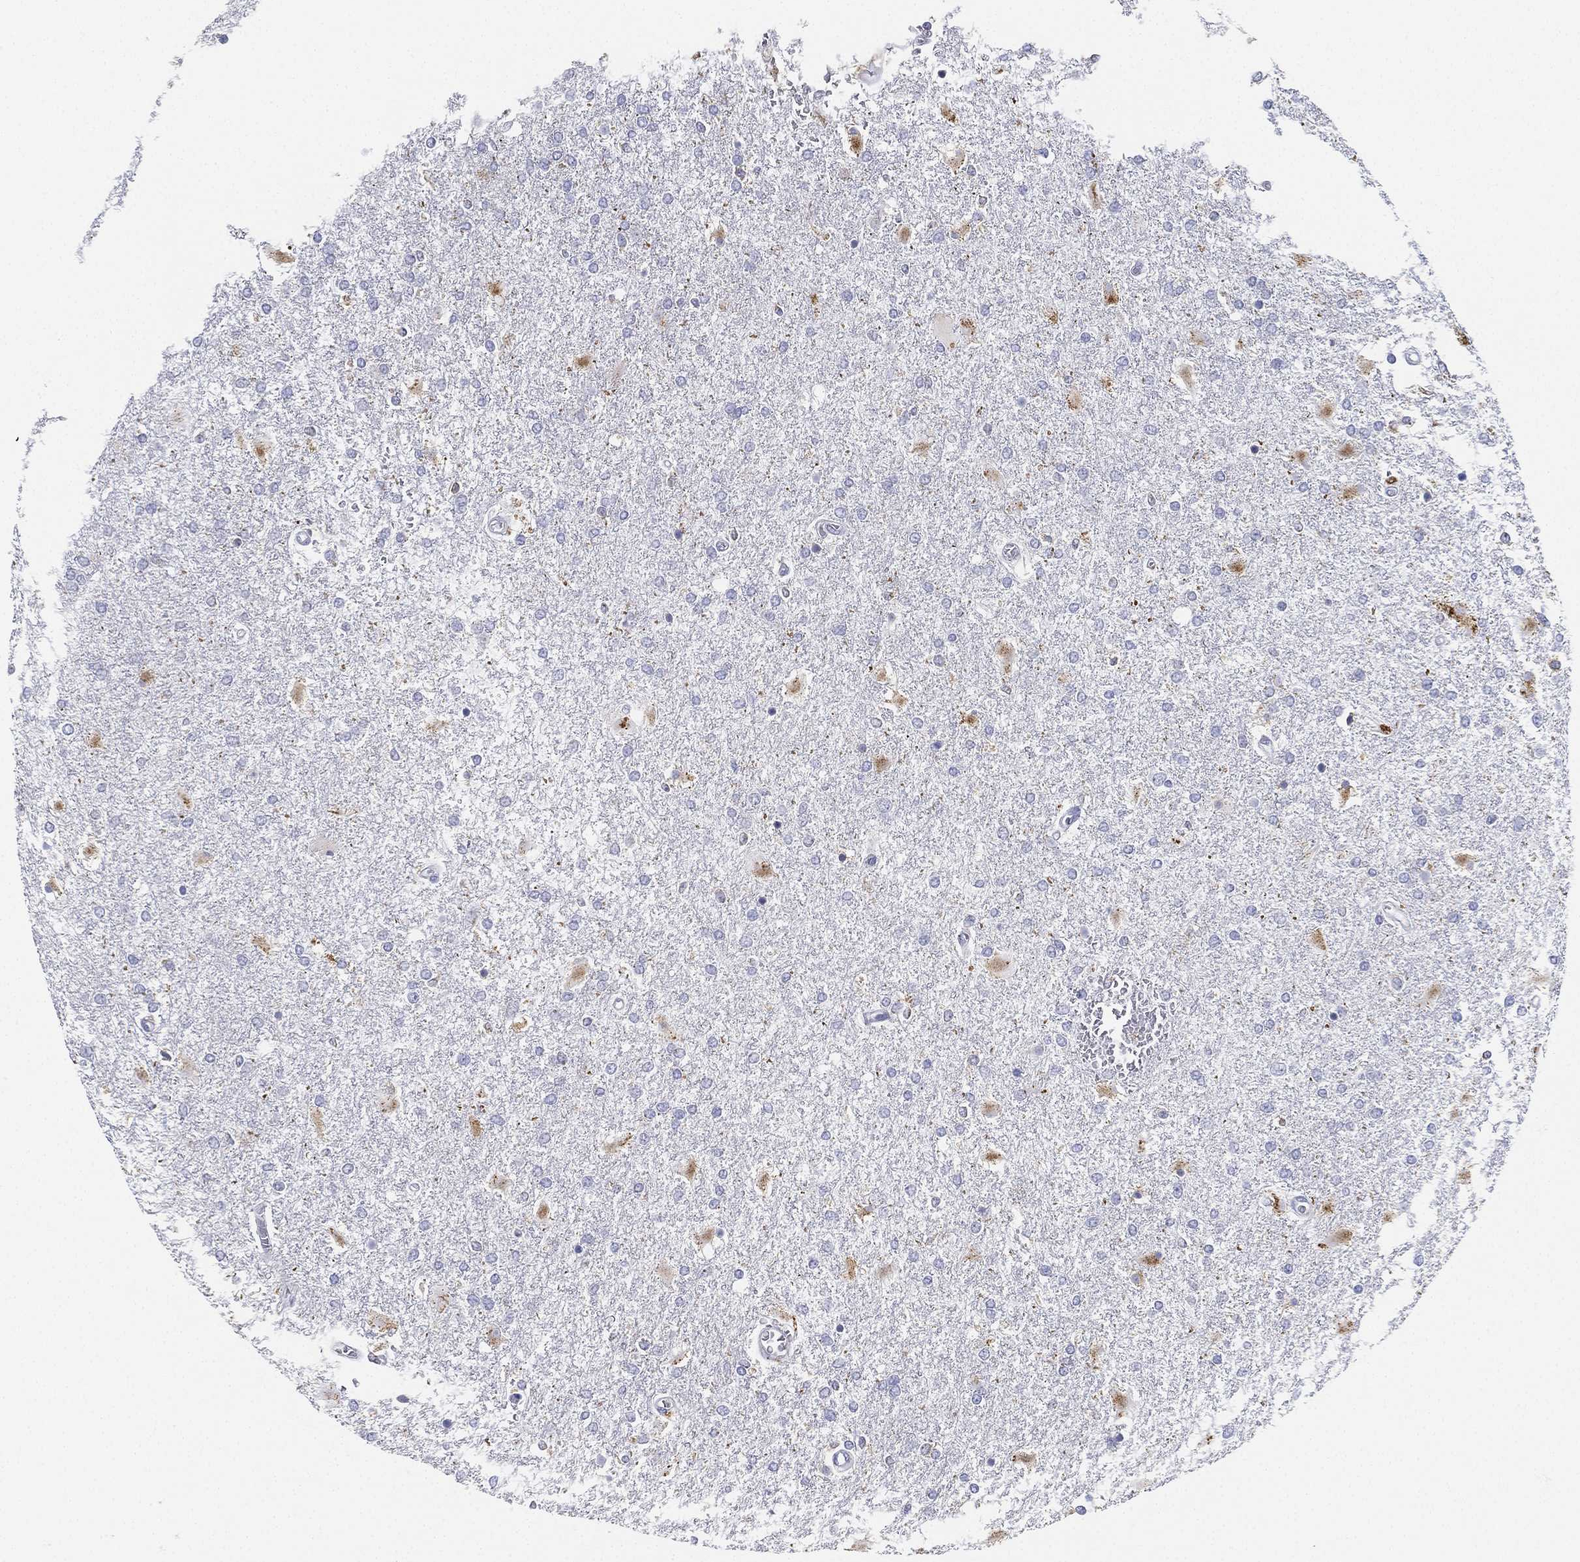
{"staining": {"intensity": "weak", "quantity": "<25%", "location": "cytoplasmic/membranous"}, "tissue": "glioma", "cell_type": "Tumor cells", "image_type": "cancer", "snomed": [{"axis": "morphology", "description": "Glioma, malignant, High grade"}, {"axis": "topography", "description": "Cerebral cortex"}], "caption": "Glioma stained for a protein using immunohistochemistry demonstrates no staining tumor cells.", "gene": "NPC2", "patient": {"sex": "male", "age": 79}}